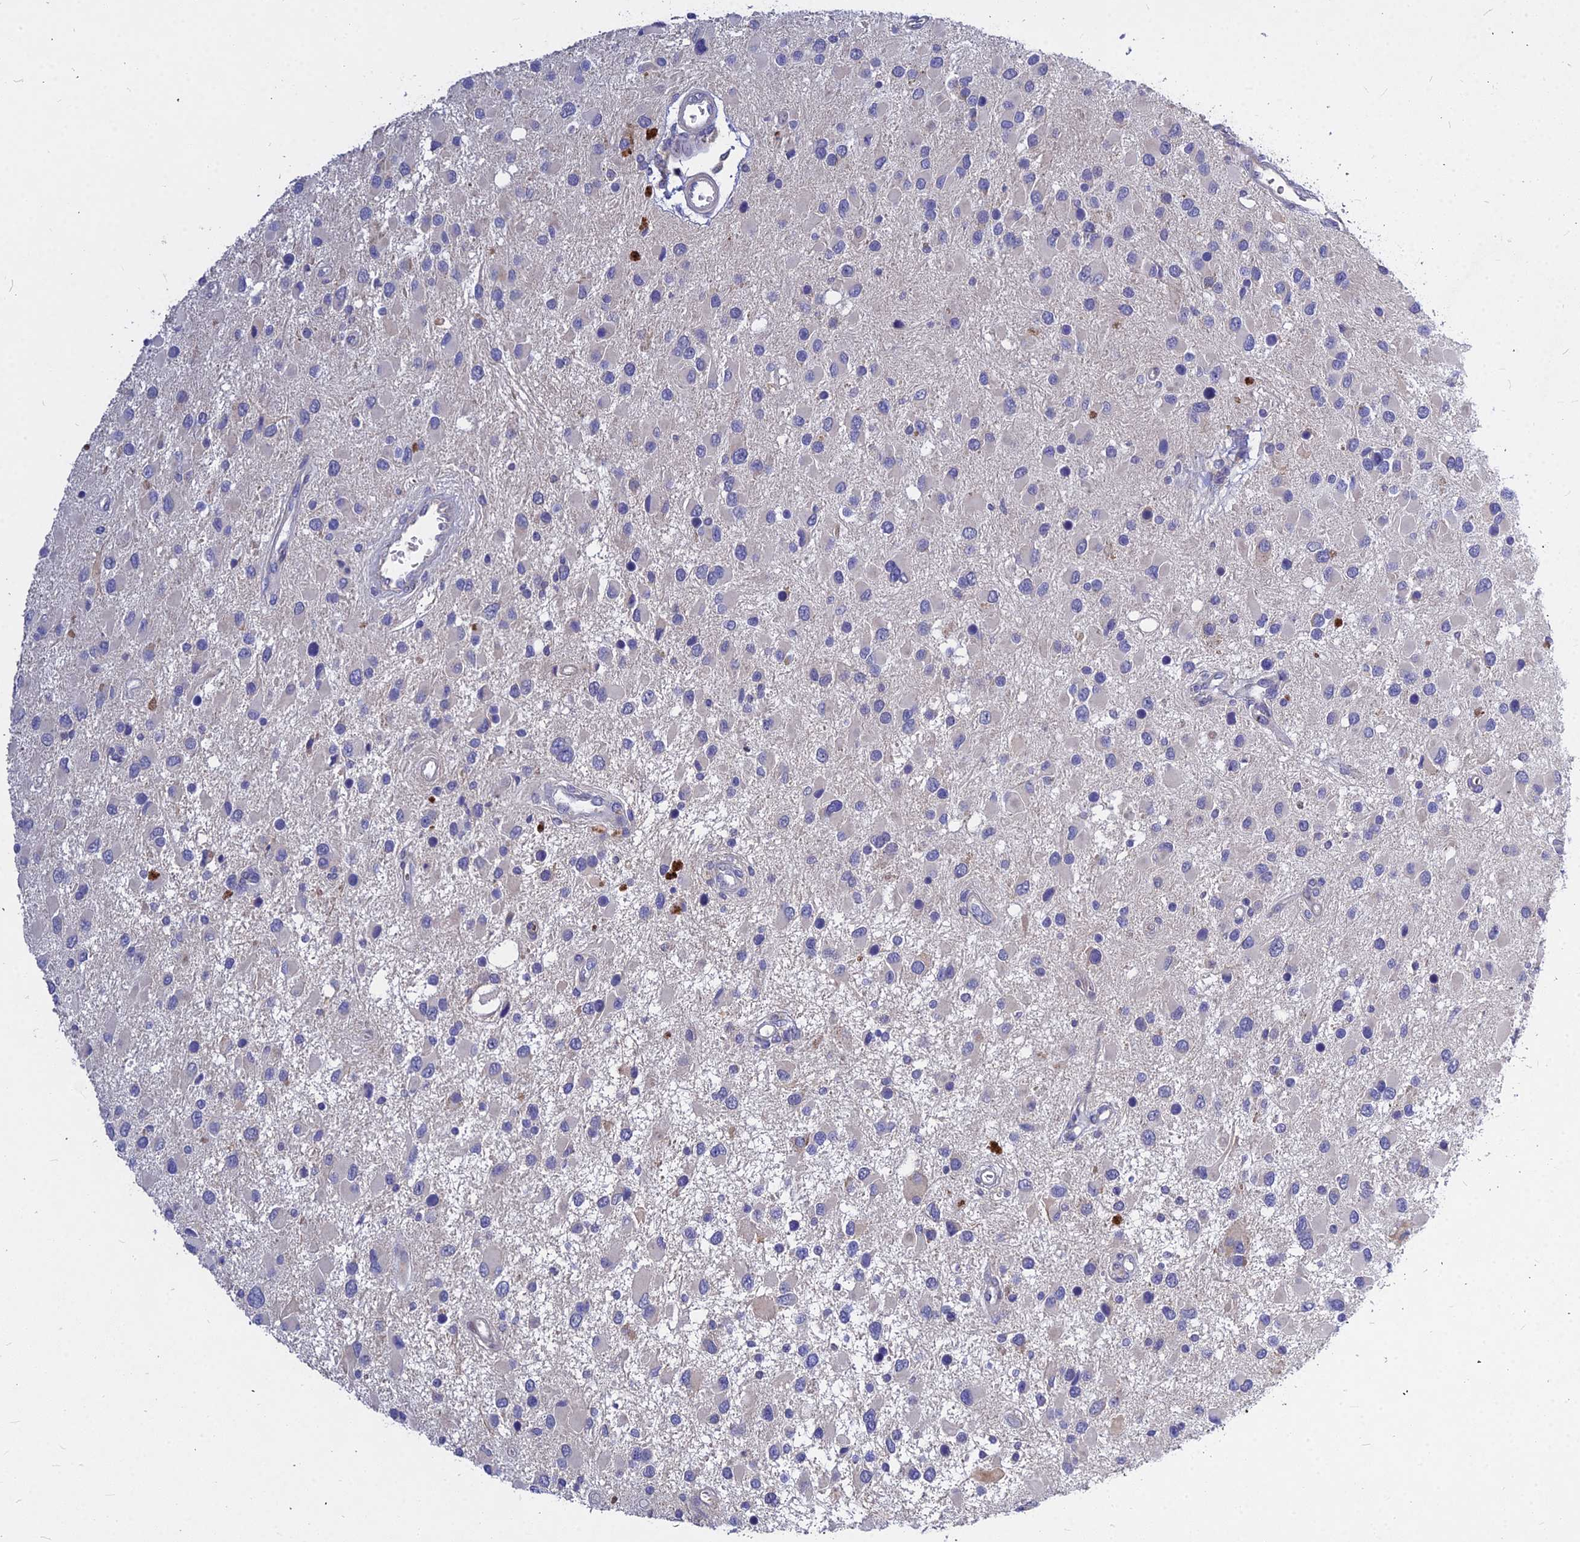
{"staining": {"intensity": "negative", "quantity": "none", "location": "none"}, "tissue": "glioma", "cell_type": "Tumor cells", "image_type": "cancer", "snomed": [{"axis": "morphology", "description": "Glioma, malignant, High grade"}, {"axis": "topography", "description": "Brain"}], "caption": "This is an immunohistochemistry (IHC) histopathology image of human glioma. There is no staining in tumor cells.", "gene": "DMRTA1", "patient": {"sex": "male", "age": 53}}